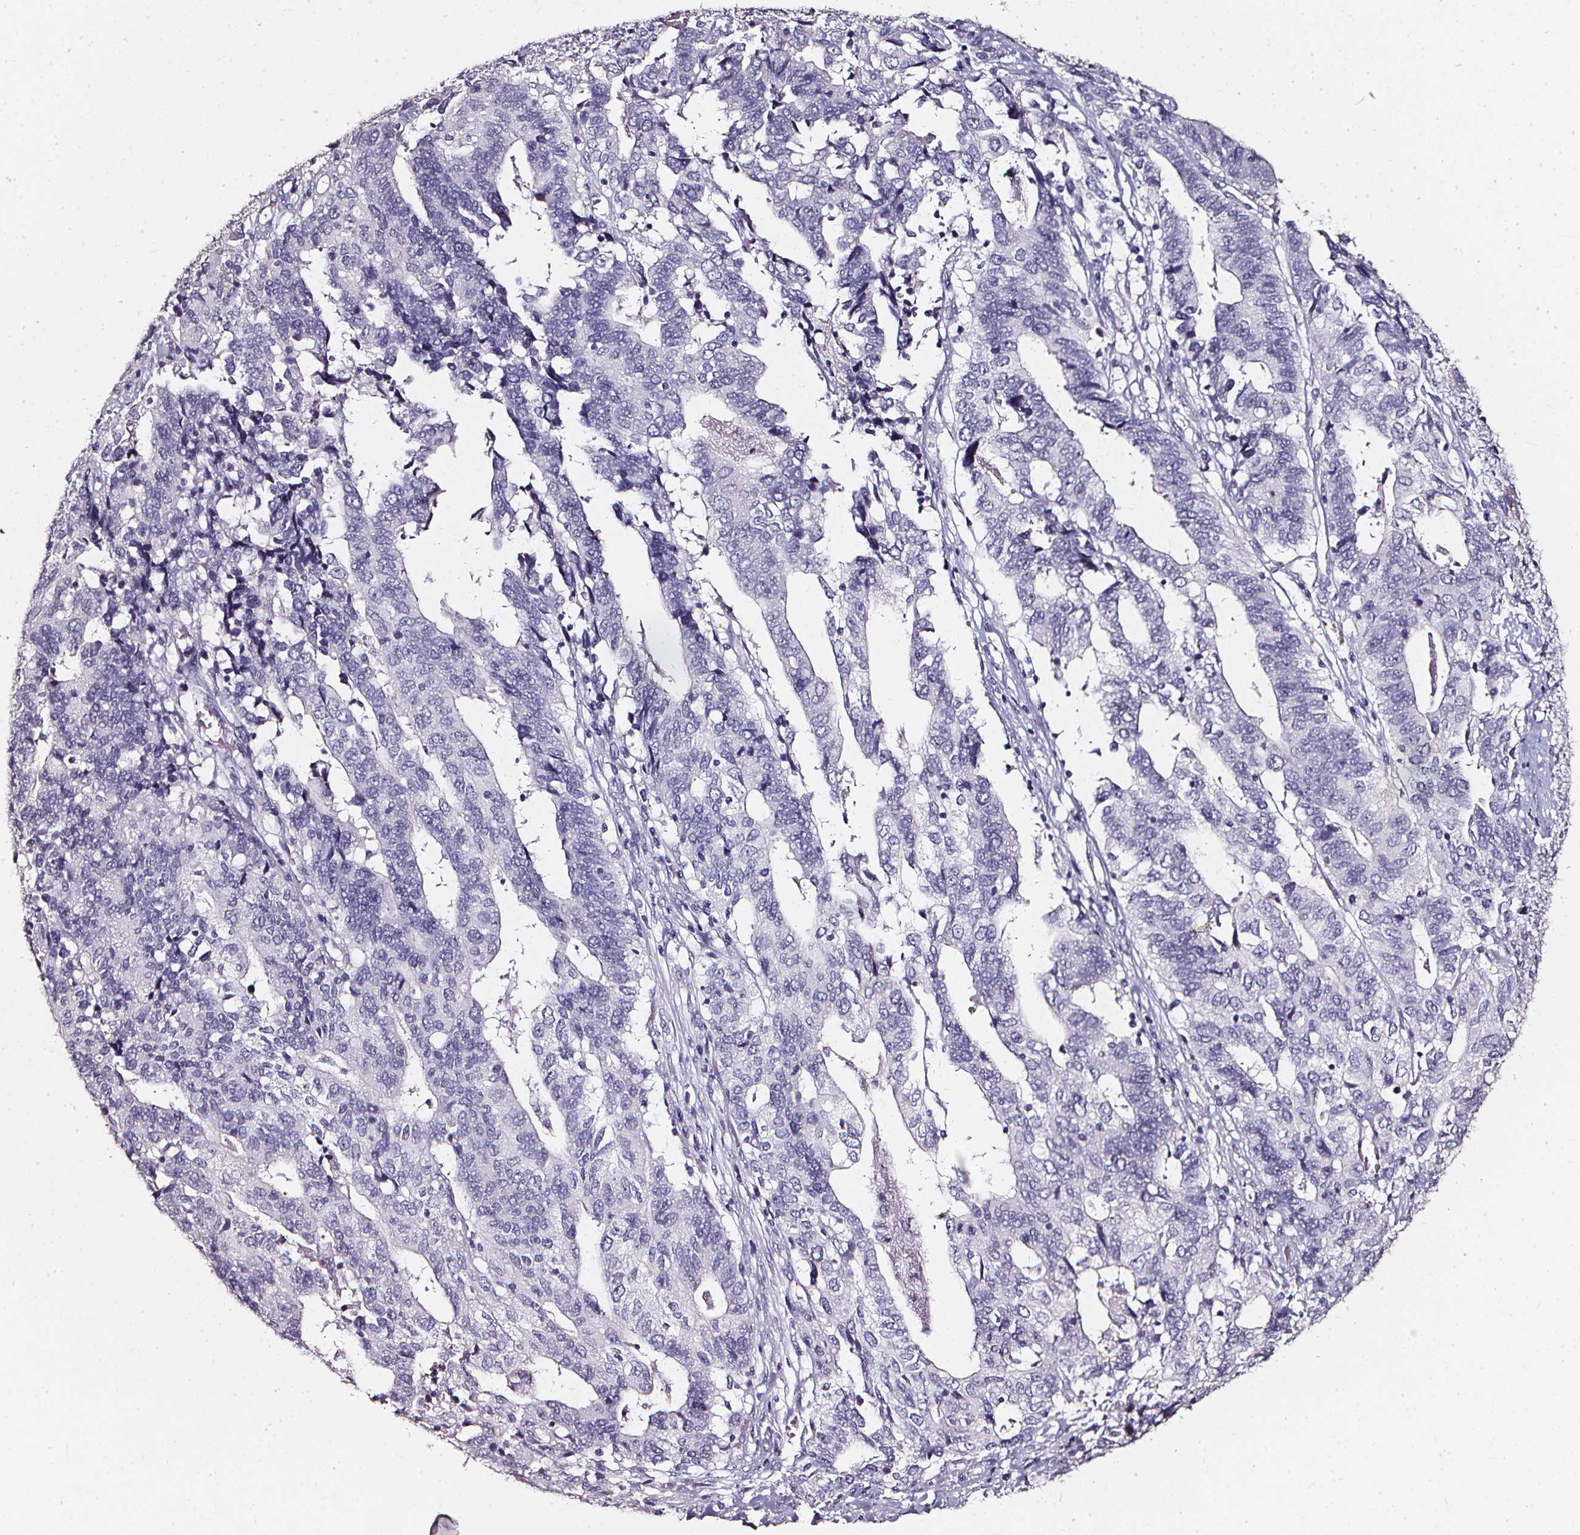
{"staining": {"intensity": "negative", "quantity": "none", "location": "none"}, "tissue": "stomach cancer", "cell_type": "Tumor cells", "image_type": "cancer", "snomed": [{"axis": "morphology", "description": "Adenocarcinoma, NOS"}, {"axis": "topography", "description": "Stomach, upper"}], "caption": "High power microscopy photomicrograph of an immunohistochemistry image of stomach cancer (adenocarcinoma), revealing no significant positivity in tumor cells.", "gene": "DEFA5", "patient": {"sex": "female", "age": 67}}